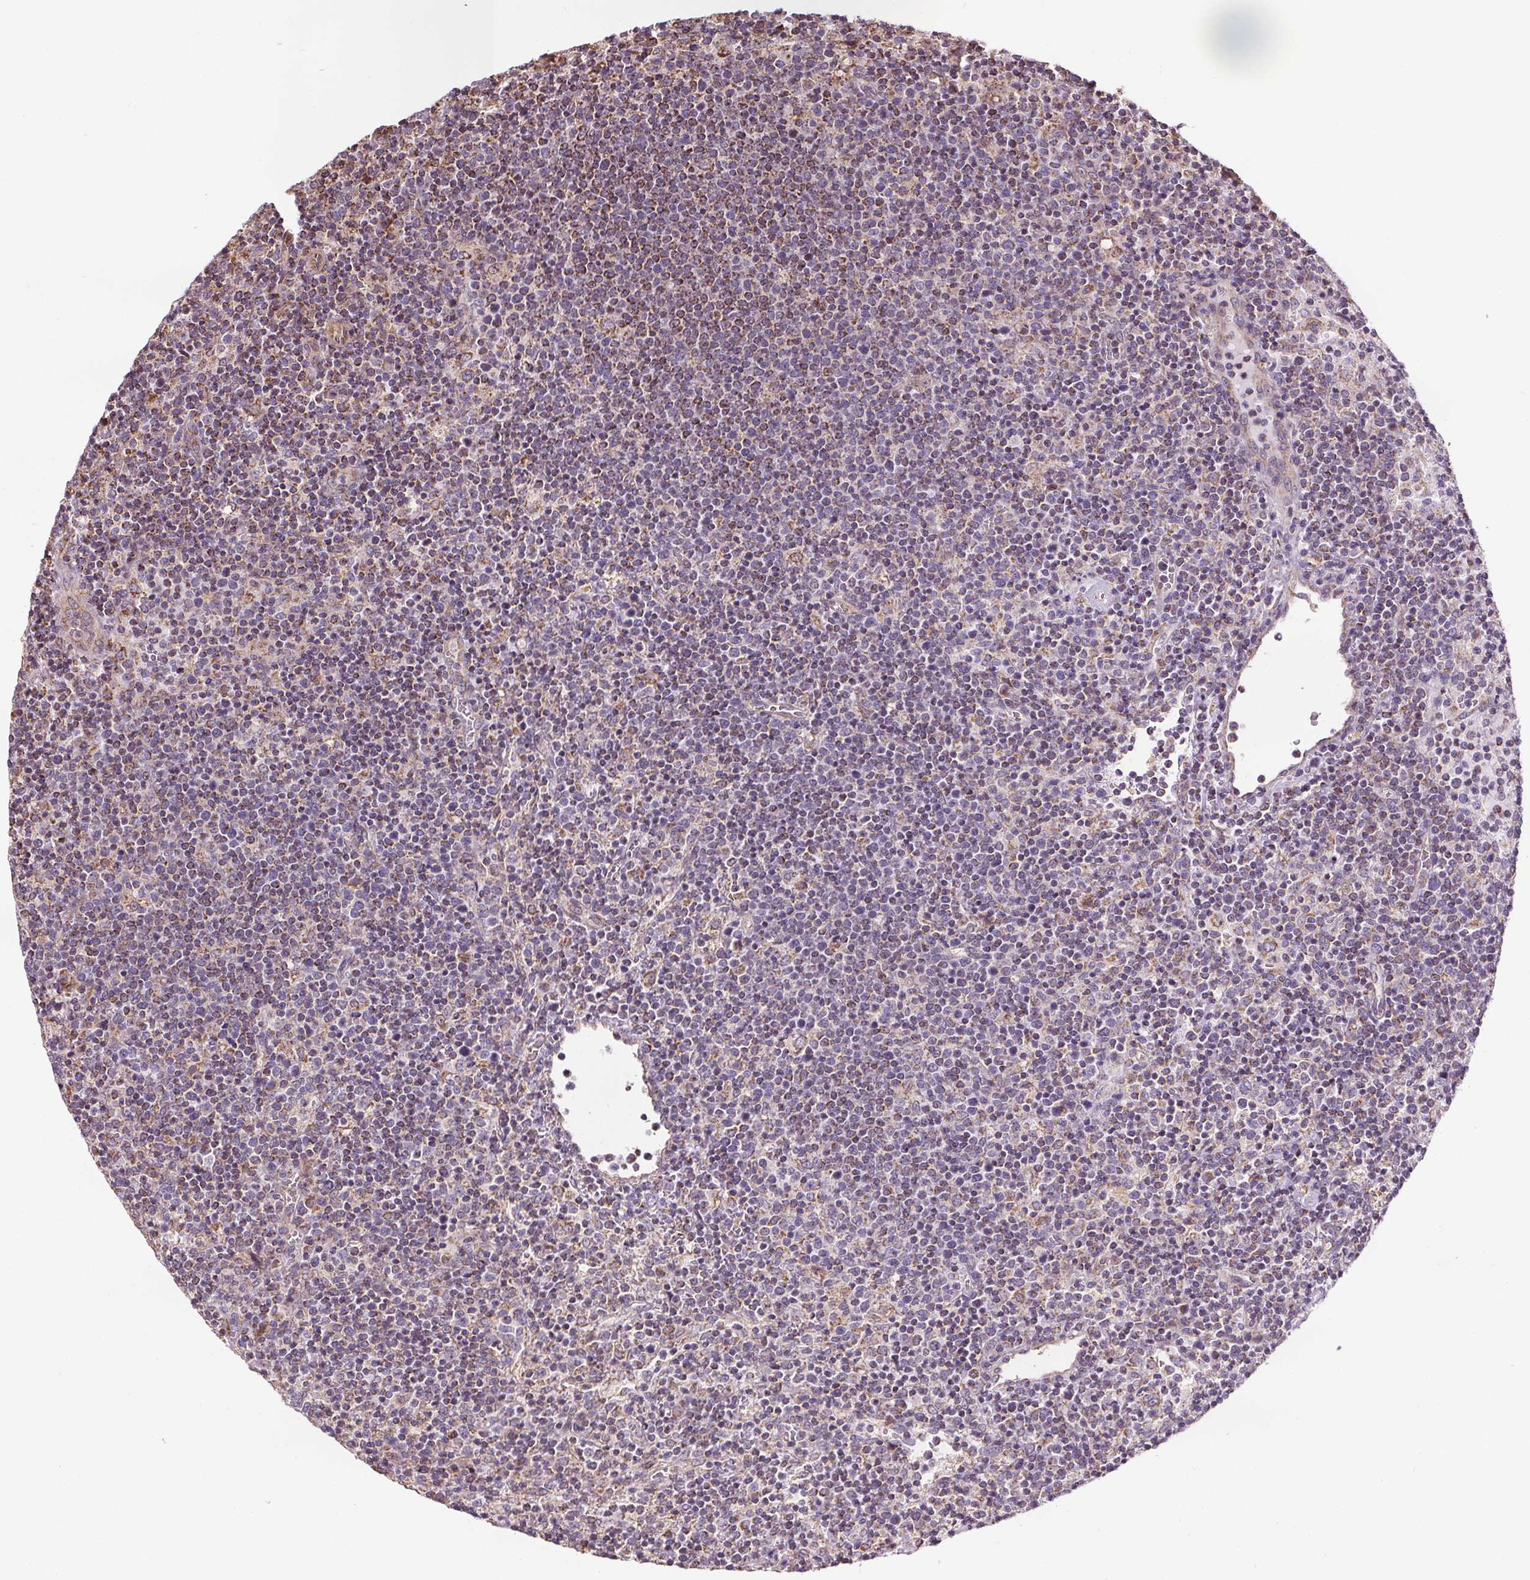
{"staining": {"intensity": "weak", "quantity": "25%-75%", "location": "cytoplasmic/membranous"}, "tissue": "lymphoma", "cell_type": "Tumor cells", "image_type": "cancer", "snomed": [{"axis": "morphology", "description": "Malignant lymphoma, non-Hodgkin's type, High grade"}, {"axis": "topography", "description": "Lymph node"}], "caption": "Lymphoma tissue reveals weak cytoplasmic/membranous positivity in about 25%-75% of tumor cells (Brightfield microscopy of DAB IHC at high magnification).", "gene": "ZNF548", "patient": {"sex": "male", "age": 61}}